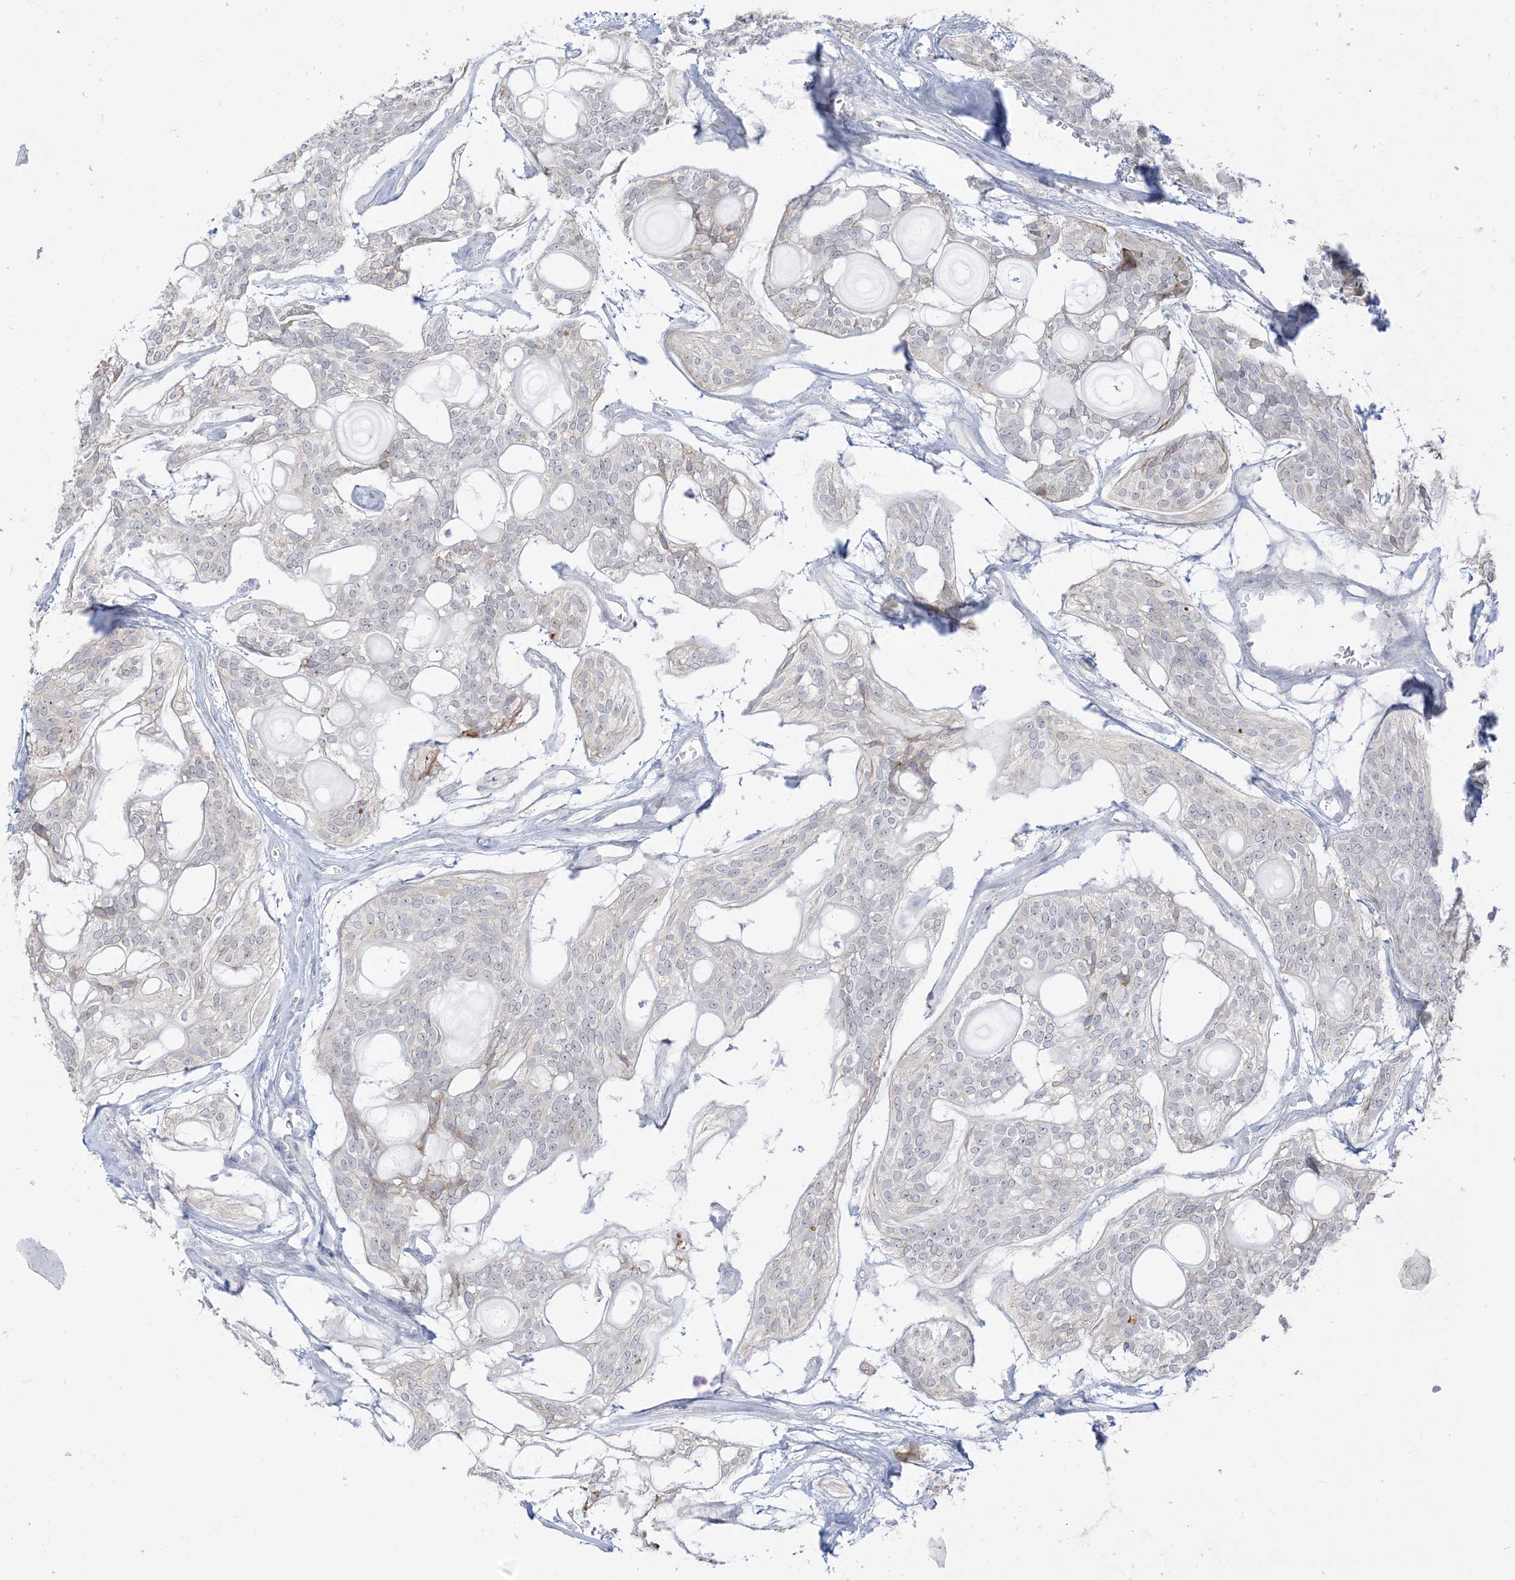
{"staining": {"intensity": "negative", "quantity": "none", "location": "none"}, "tissue": "head and neck cancer", "cell_type": "Tumor cells", "image_type": "cancer", "snomed": [{"axis": "morphology", "description": "Adenocarcinoma, NOS"}, {"axis": "topography", "description": "Head-Neck"}], "caption": "Human head and neck cancer (adenocarcinoma) stained for a protein using IHC displays no expression in tumor cells.", "gene": "LOXL3", "patient": {"sex": "male", "age": 66}}